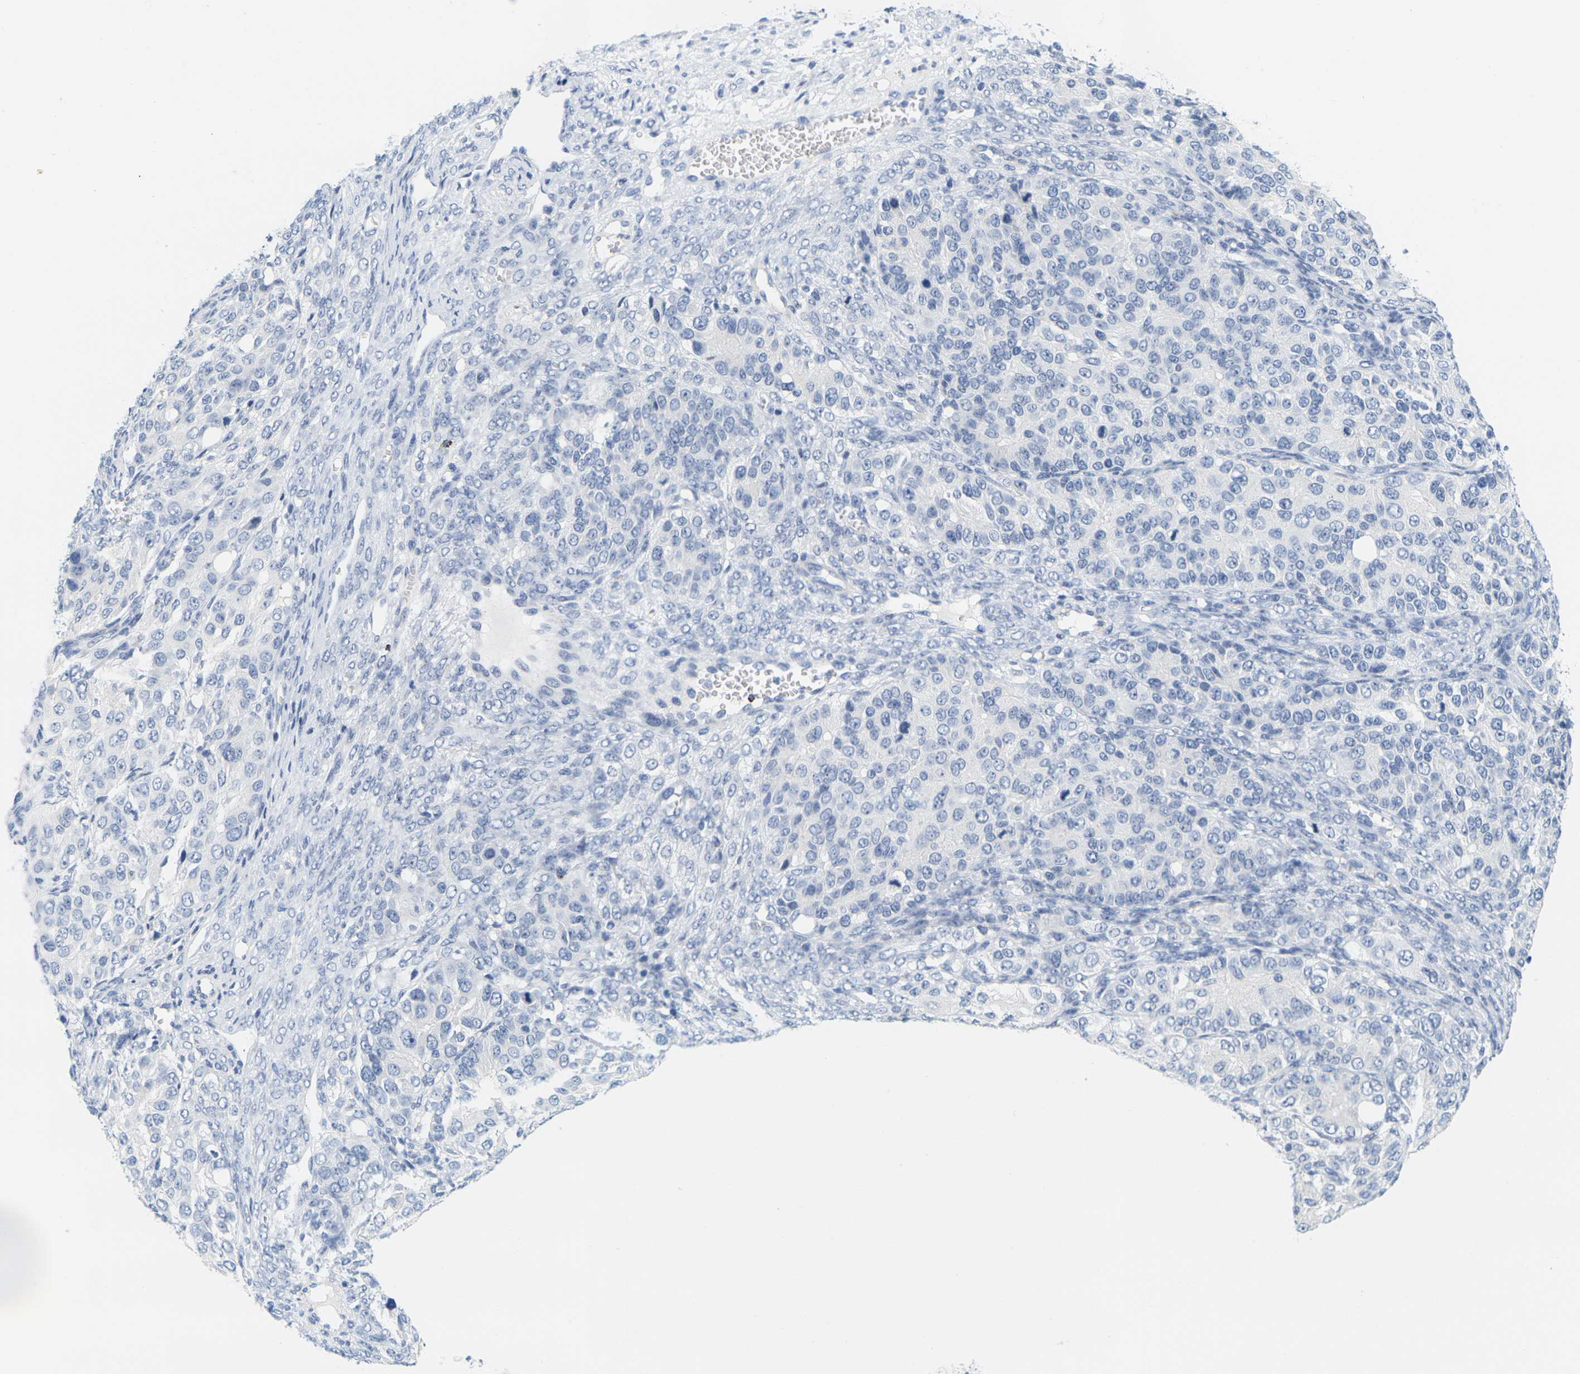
{"staining": {"intensity": "negative", "quantity": "none", "location": "none"}, "tissue": "ovarian cancer", "cell_type": "Tumor cells", "image_type": "cancer", "snomed": [{"axis": "morphology", "description": "Carcinoma, endometroid"}, {"axis": "topography", "description": "Ovary"}], "caption": "Immunohistochemistry (IHC) micrograph of neoplastic tissue: endometroid carcinoma (ovarian) stained with DAB displays no significant protein expression in tumor cells. (DAB (3,3'-diaminobenzidine) immunohistochemistry, high magnification).", "gene": "HLA-DOB", "patient": {"sex": "female", "age": 51}}